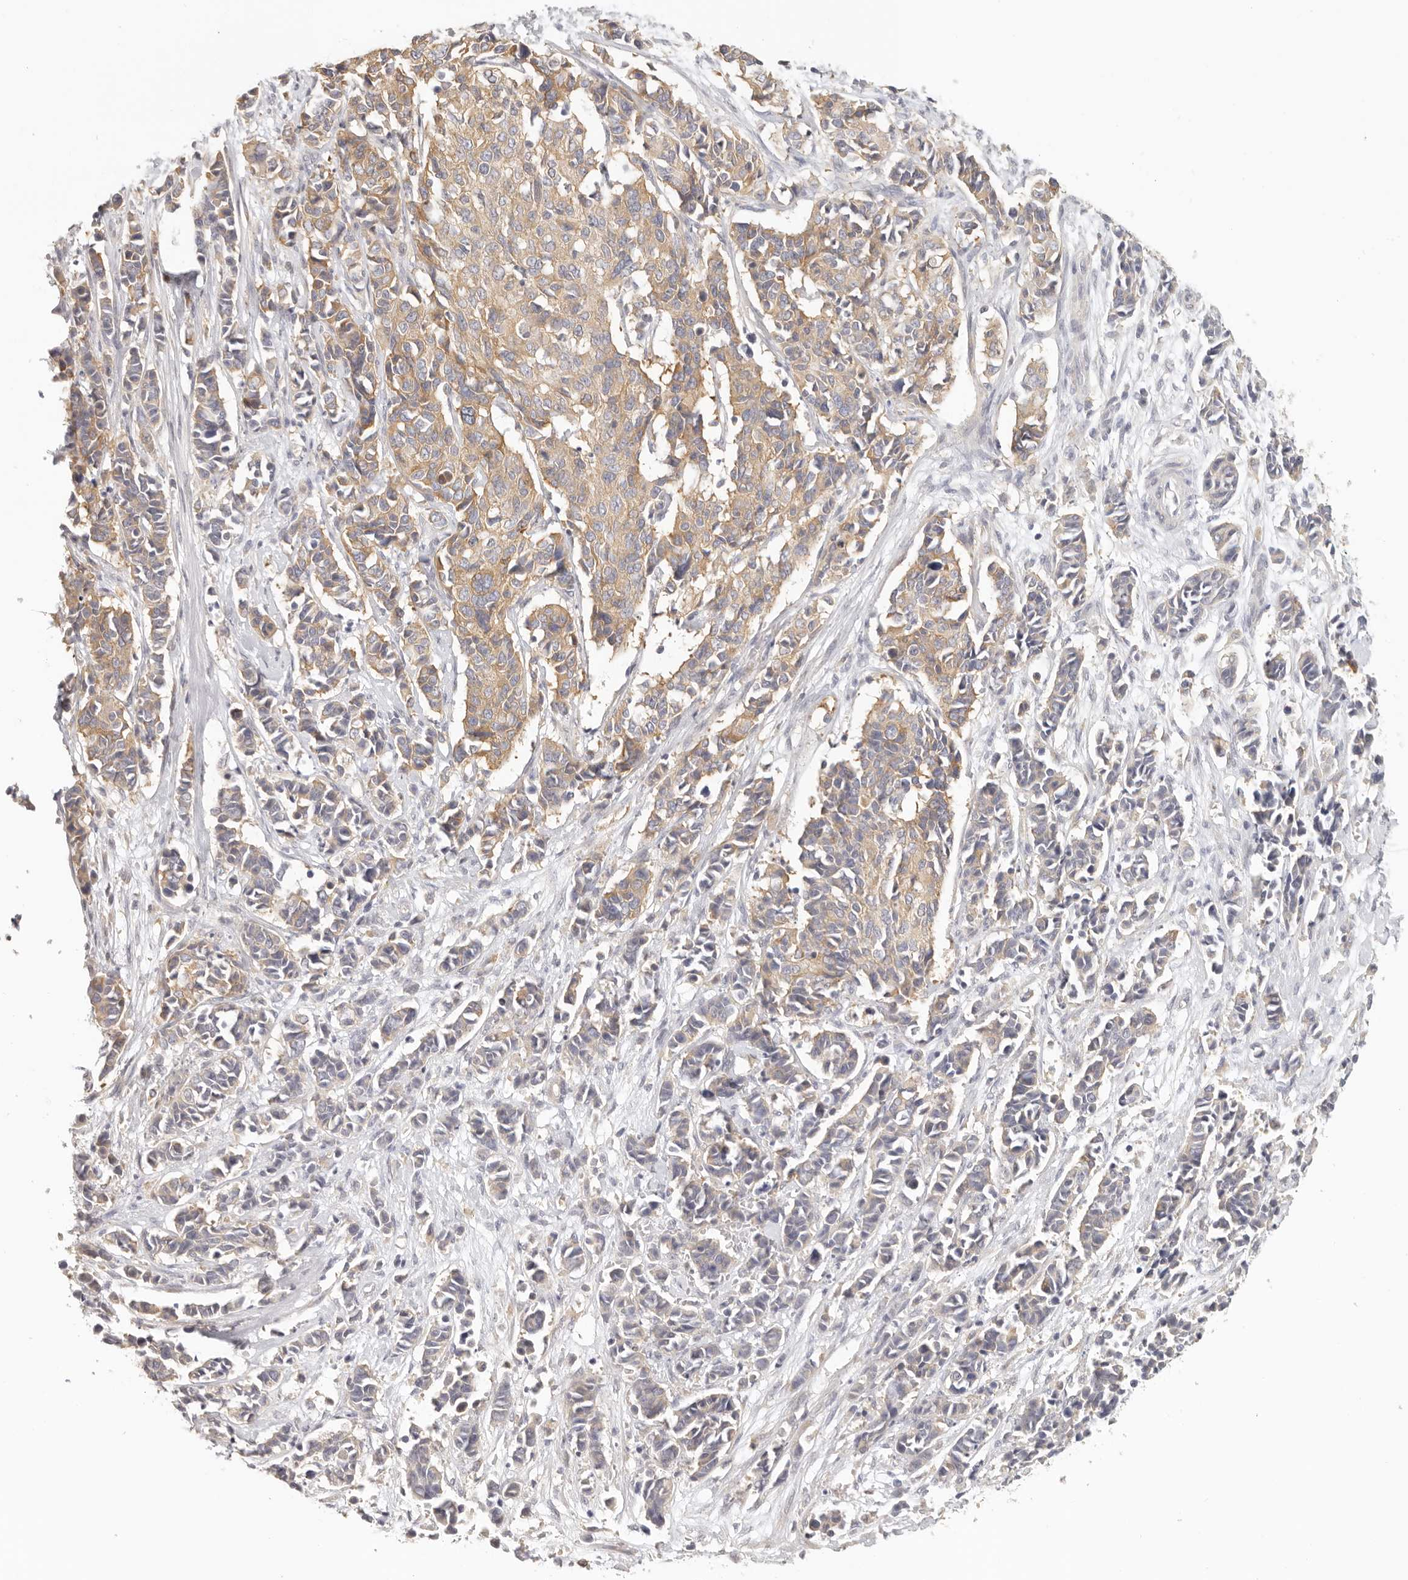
{"staining": {"intensity": "moderate", "quantity": ">75%", "location": "cytoplasmic/membranous"}, "tissue": "cervical cancer", "cell_type": "Tumor cells", "image_type": "cancer", "snomed": [{"axis": "morphology", "description": "Normal tissue, NOS"}, {"axis": "morphology", "description": "Squamous cell carcinoma, NOS"}, {"axis": "topography", "description": "Cervix"}], "caption": "Tumor cells show medium levels of moderate cytoplasmic/membranous staining in about >75% of cells in human cervical cancer.", "gene": "ANXA9", "patient": {"sex": "female", "age": 35}}